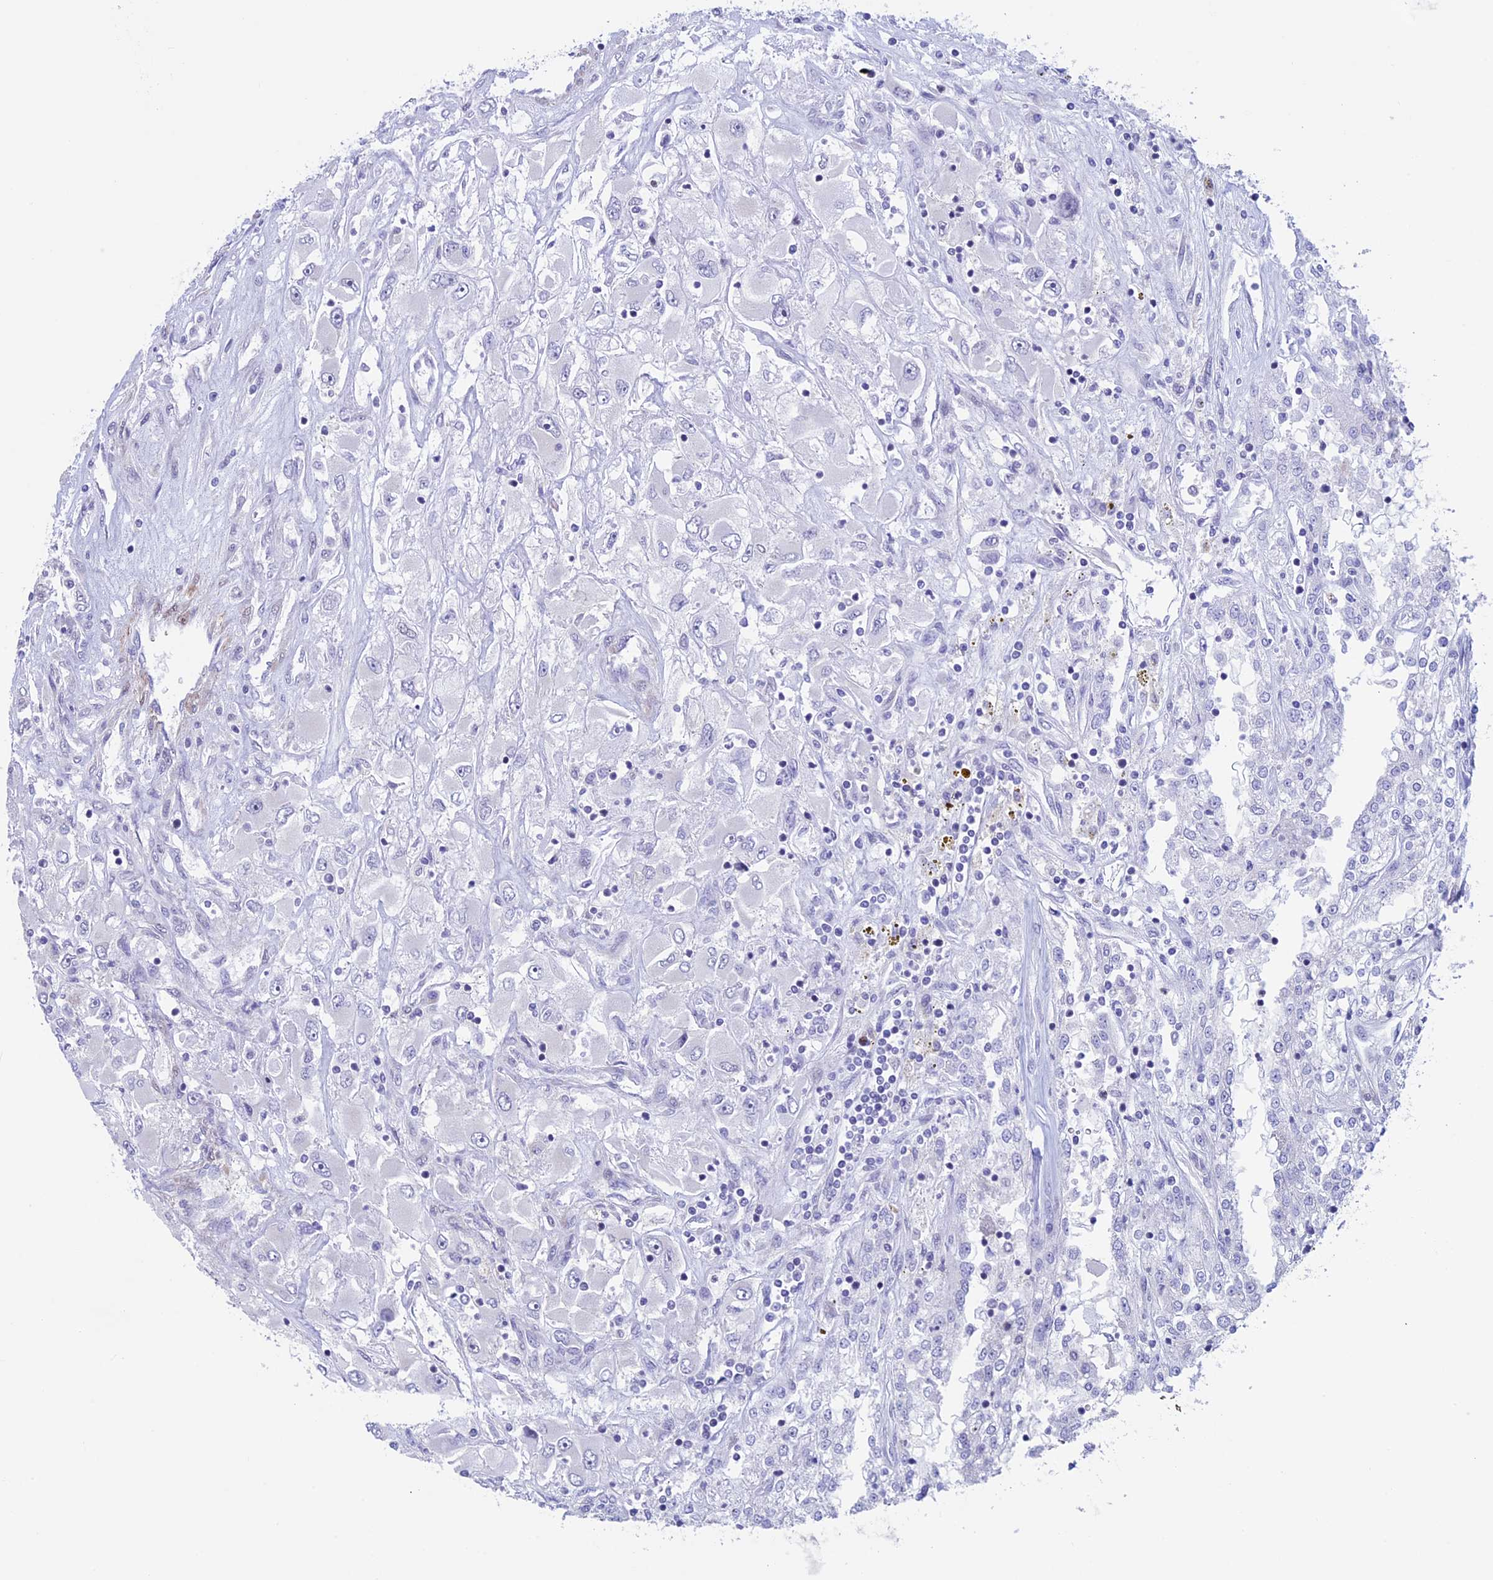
{"staining": {"intensity": "negative", "quantity": "none", "location": "none"}, "tissue": "renal cancer", "cell_type": "Tumor cells", "image_type": "cancer", "snomed": [{"axis": "morphology", "description": "Adenocarcinoma, NOS"}, {"axis": "topography", "description": "Kidney"}], "caption": "Histopathology image shows no significant protein expression in tumor cells of renal cancer (adenocarcinoma). (Brightfield microscopy of DAB immunohistochemistry at high magnification).", "gene": "IGSF6", "patient": {"sex": "female", "age": 52}}